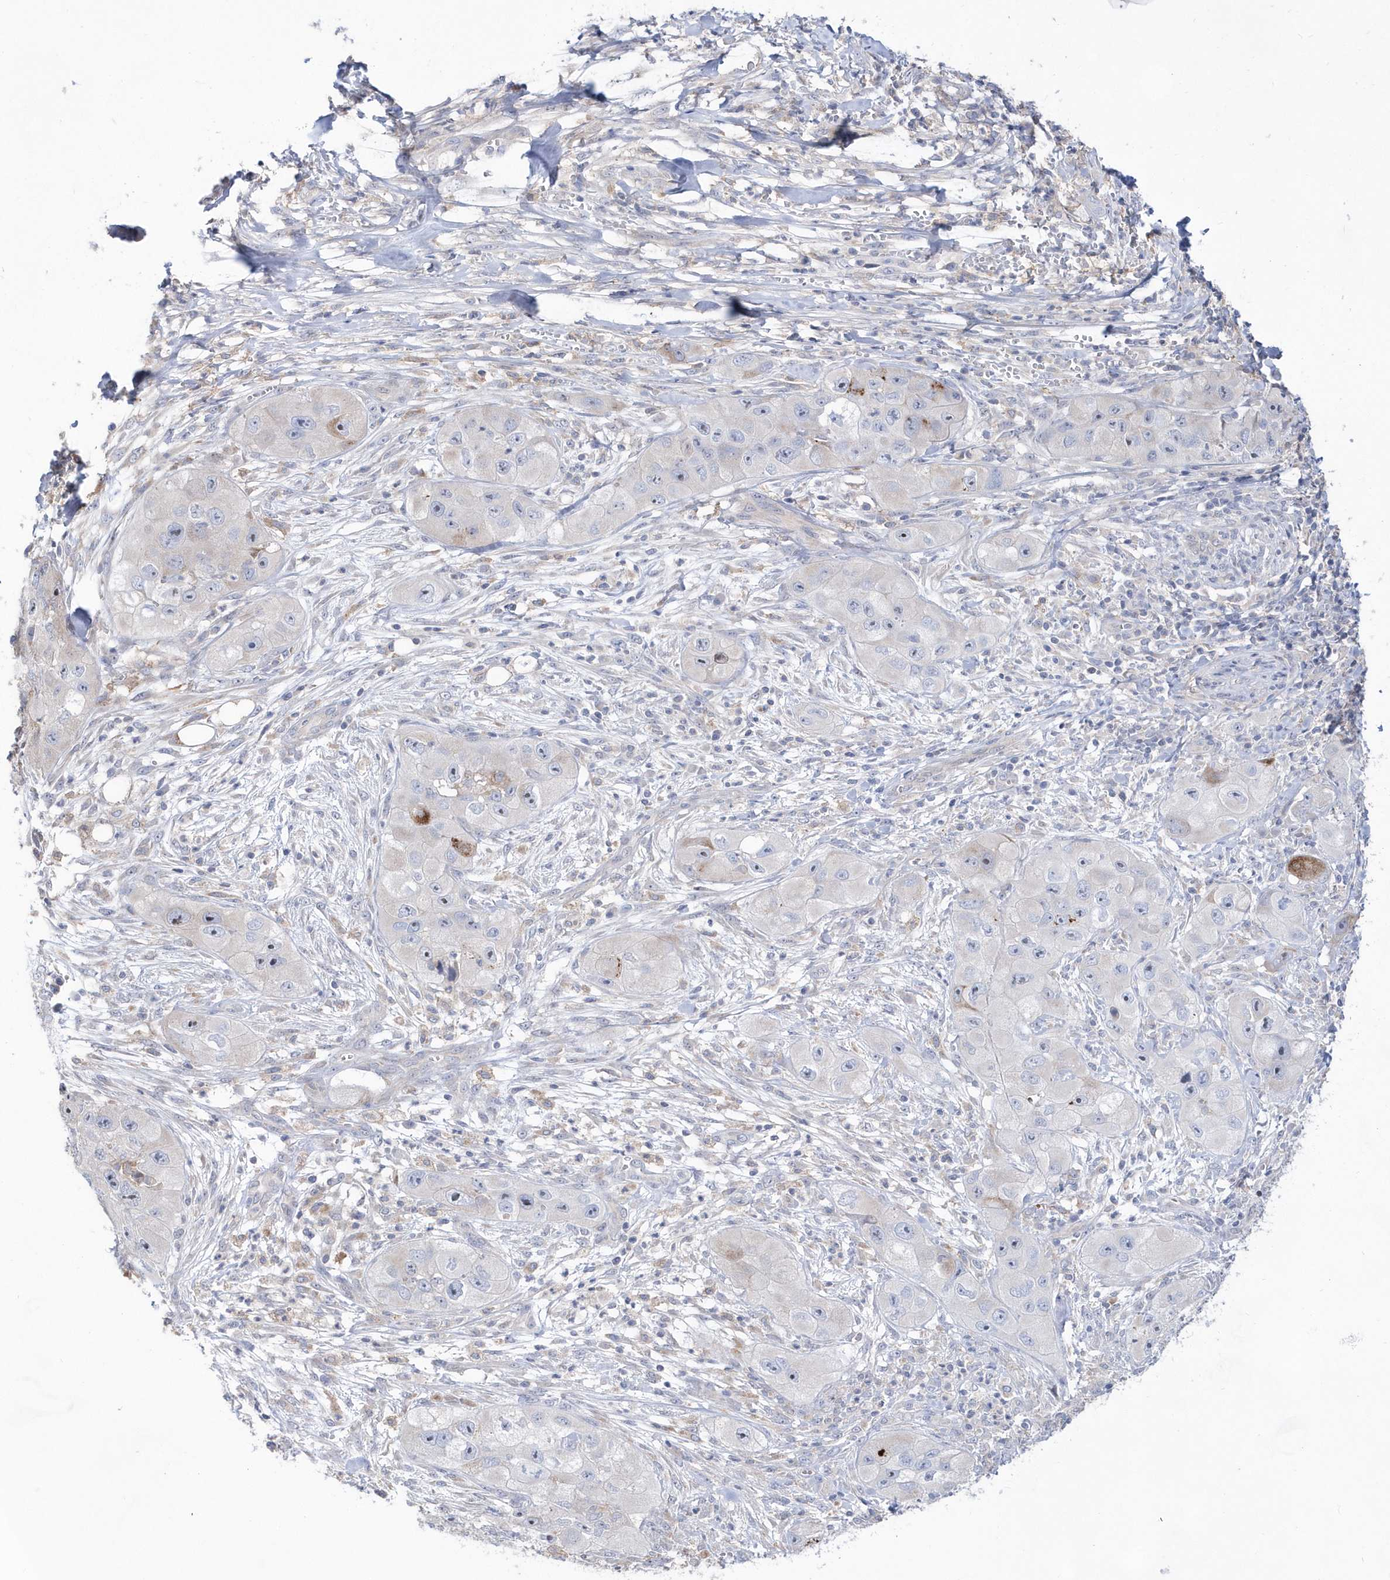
{"staining": {"intensity": "negative", "quantity": "none", "location": "none"}, "tissue": "skin cancer", "cell_type": "Tumor cells", "image_type": "cancer", "snomed": [{"axis": "morphology", "description": "Squamous cell carcinoma, NOS"}, {"axis": "topography", "description": "Skin"}, {"axis": "topography", "description": "Subcutis"}], "caption": "A high-resolution histopathology image shows IHC staining of skin cancer, which displays no significant expression in tumor cells.", "gene": "BDH2", "patient": {"sex": "male", "age": 73}}